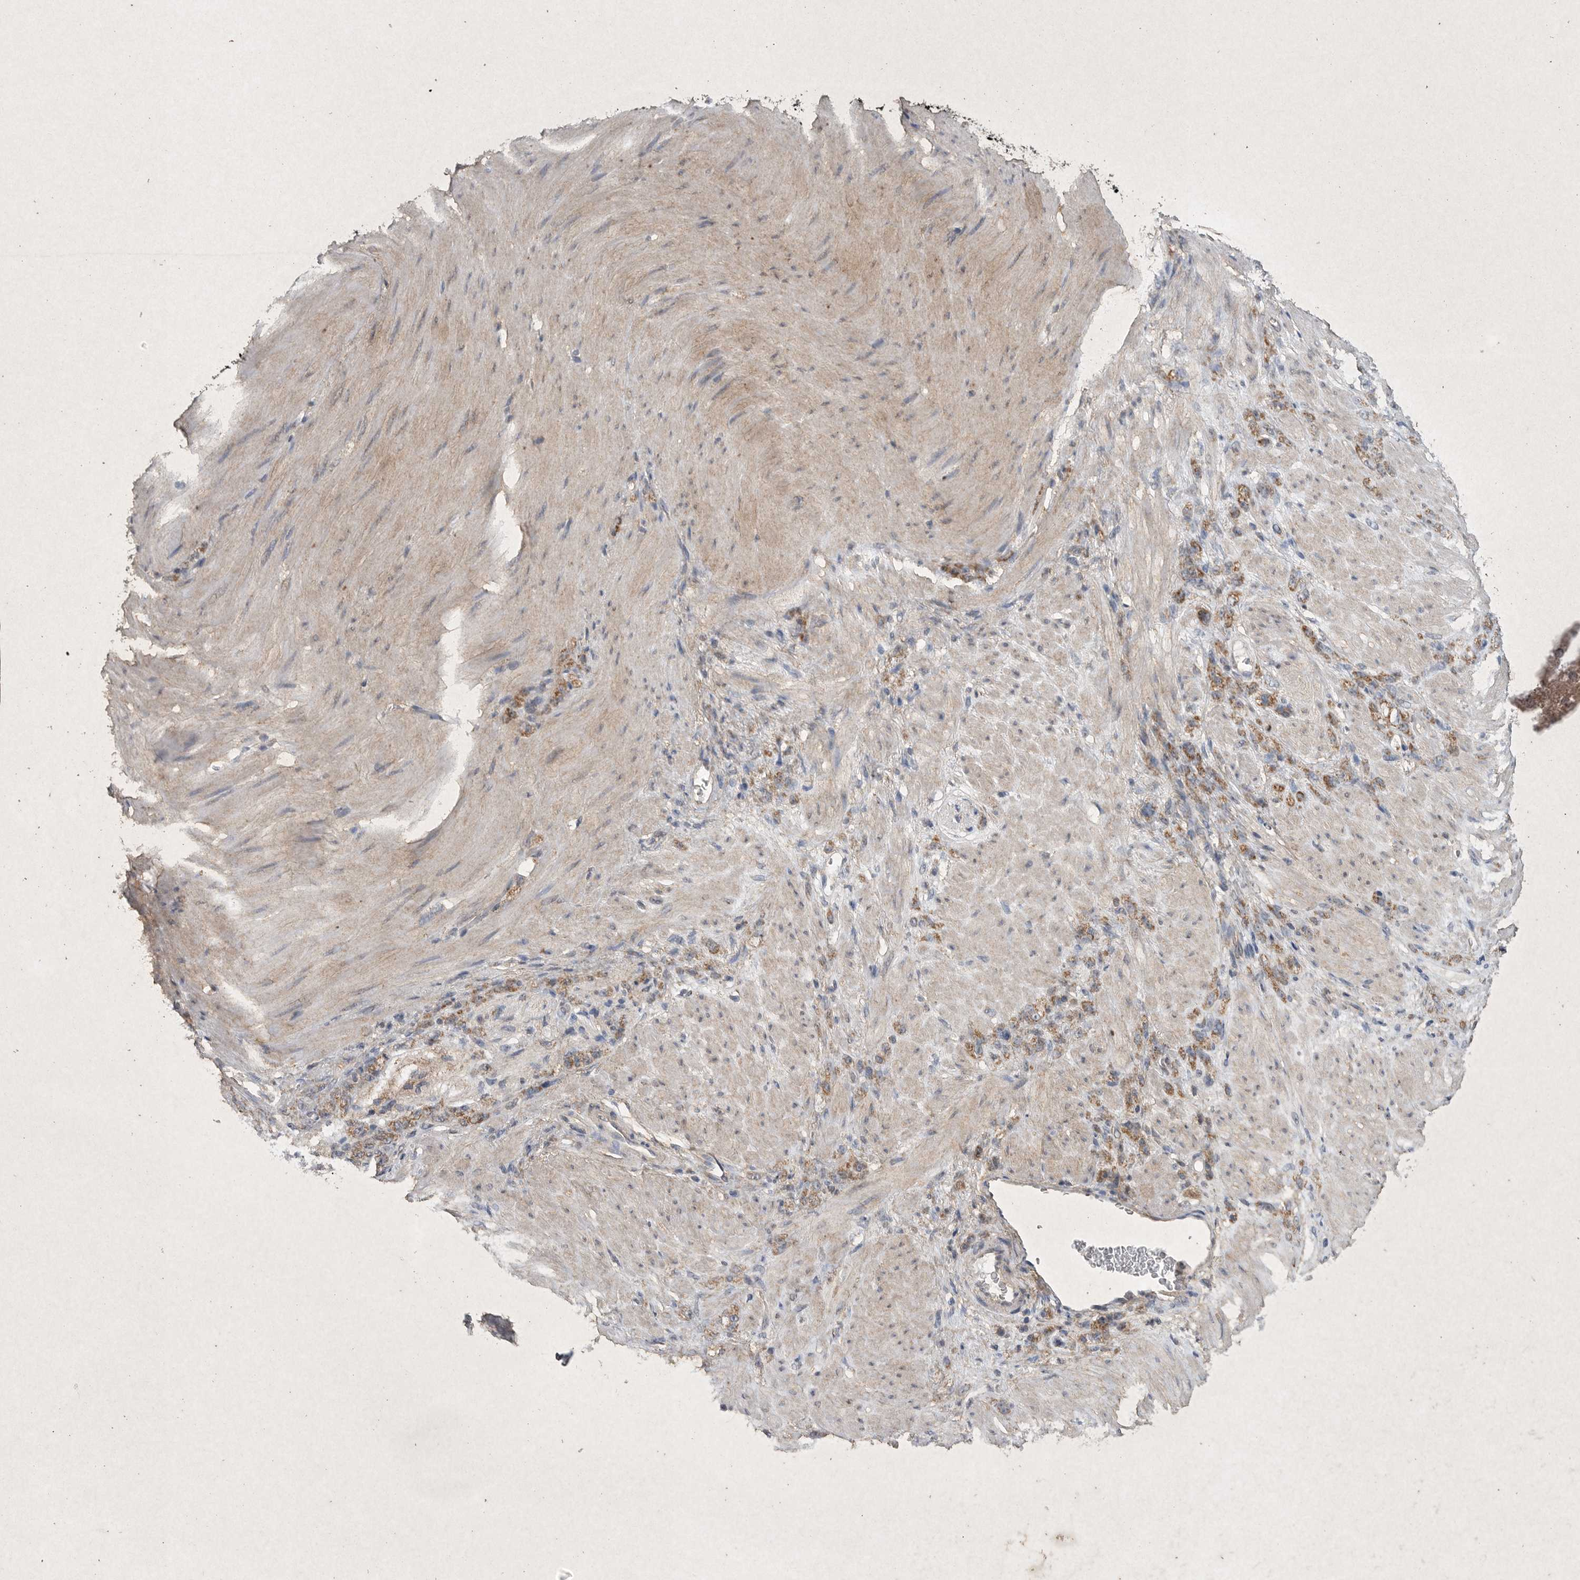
{"staining": {"intensity": "moderate", "quantity": ">75%", "location": "cytoplasmic/membranous"}, "tissue": "stomach cancer", "cell_type": "Tumor cells", "image_type": "cancer", "snomed": [{"axis": "morphology", "description": "Normal tissue, NOS"}, {"axis": "morphology", "description": "Adenocarcinoma, NOS"}, {"axis": "topography", "description": "Stomach"}], "caption": "High-power microscopy captured an immunohistochemistry histopathology image of stomach cancer (adenocarcinoma), revealing moderate cytoplasmic/membranous expression in approximately >75% of tumor cells.", "gene": "DDR1", "patient": {"sex": "male", "age": 82}}